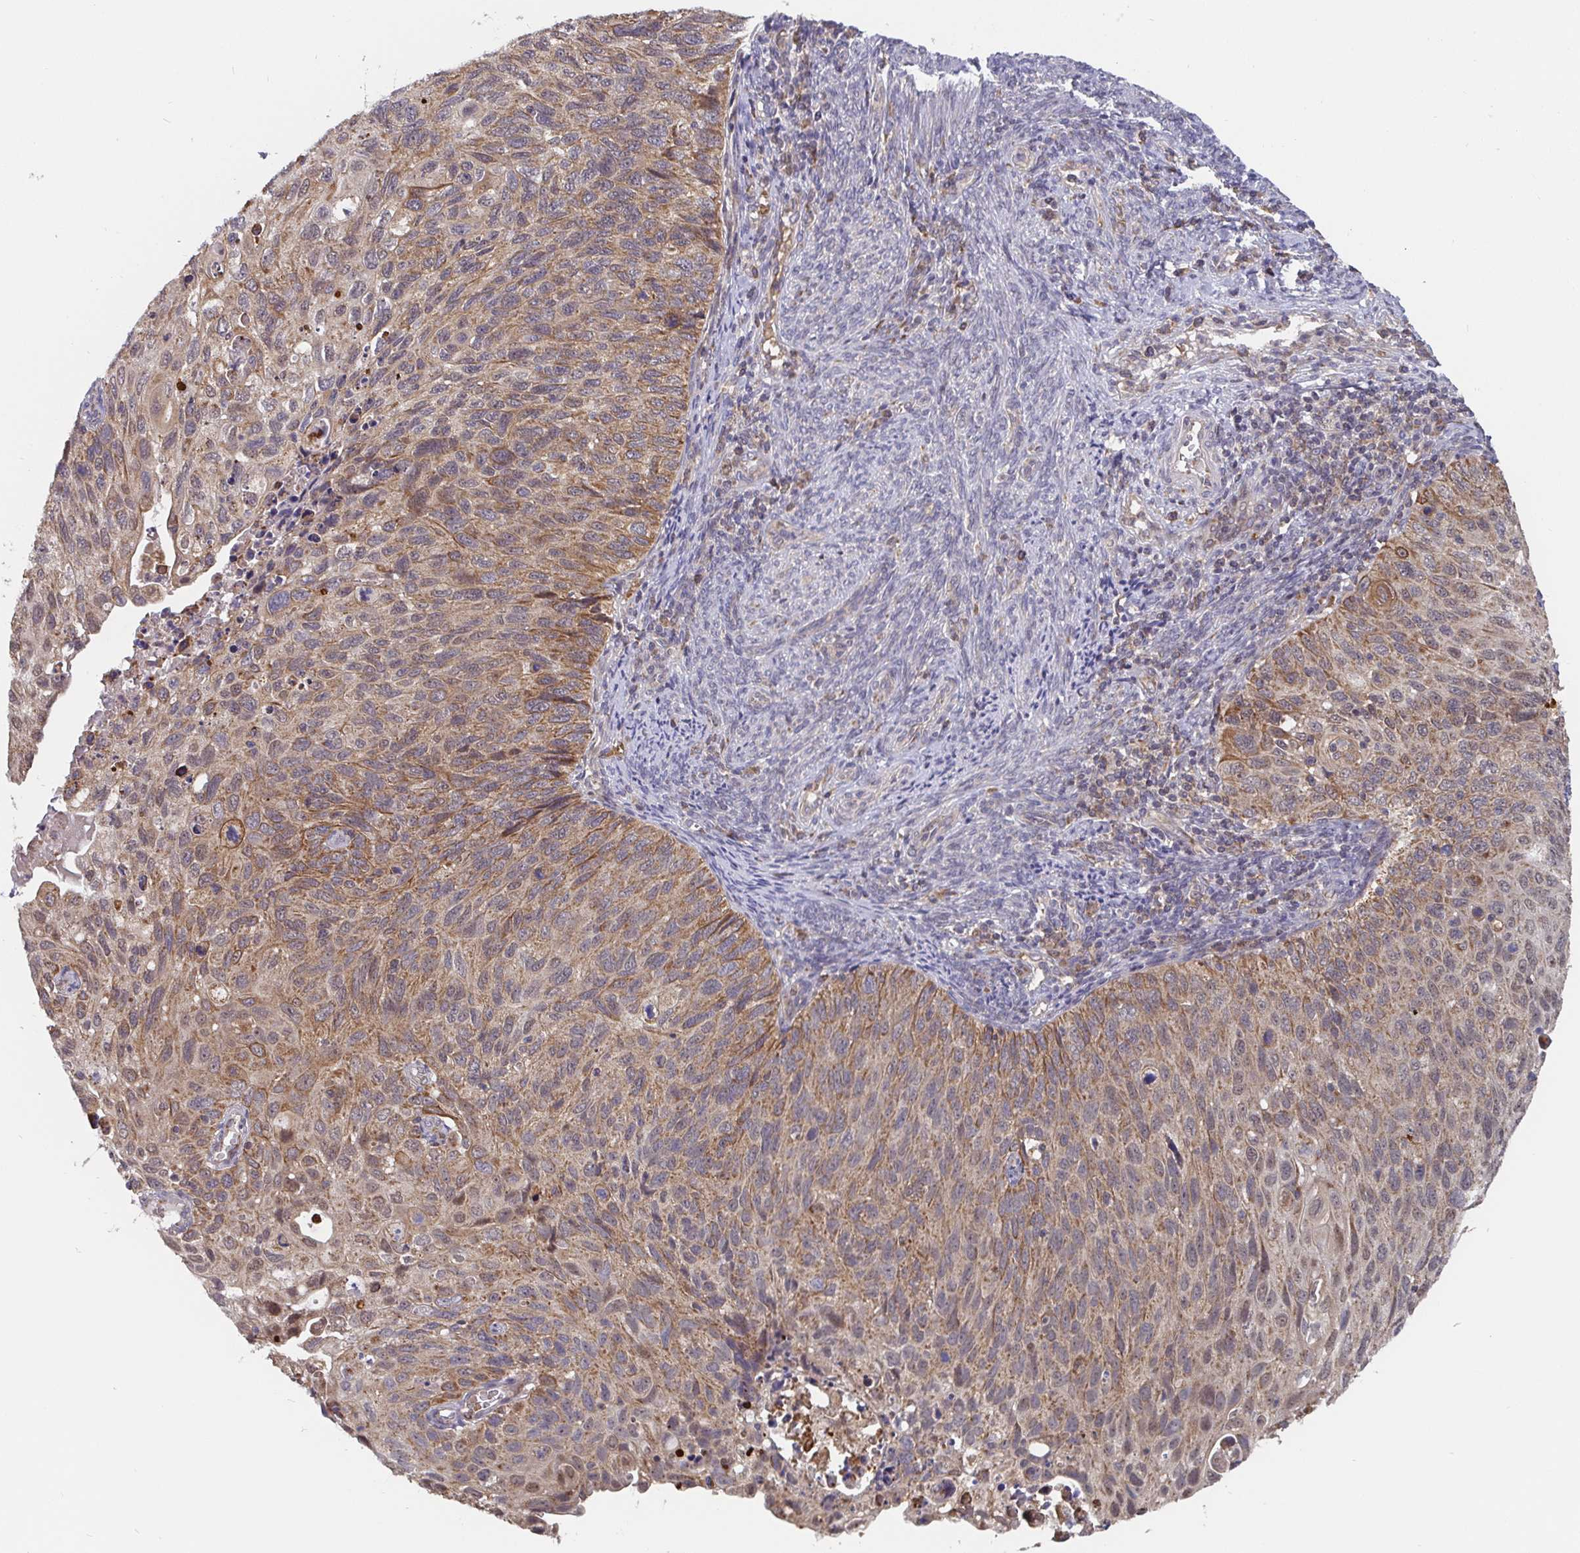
{"staining": {"intensity": "moderate", "quantity": ">75%", "location": "cytoplasmic/membranous"}, "tissue": "cervical cancer", "cell_type": "Tumor cells", "image_type": "cancer", "snomed": [{"axis": "morphology", "description": "Squamous cell carcinoma, NOS"}, {"axis": "topography", "description": "Cervix"}], "caption": "Cervical cancer (squamous cell carcinoma) tissue shows moderate cytoplasmic/membranous staining in about >75% of tumor cells, visualized by immunohistochemistry. (brown staining indicates protein expression, while blue staining denotes nuclei).", "gene": "PDF", "patient": {"sex": "female", "age": 70}}